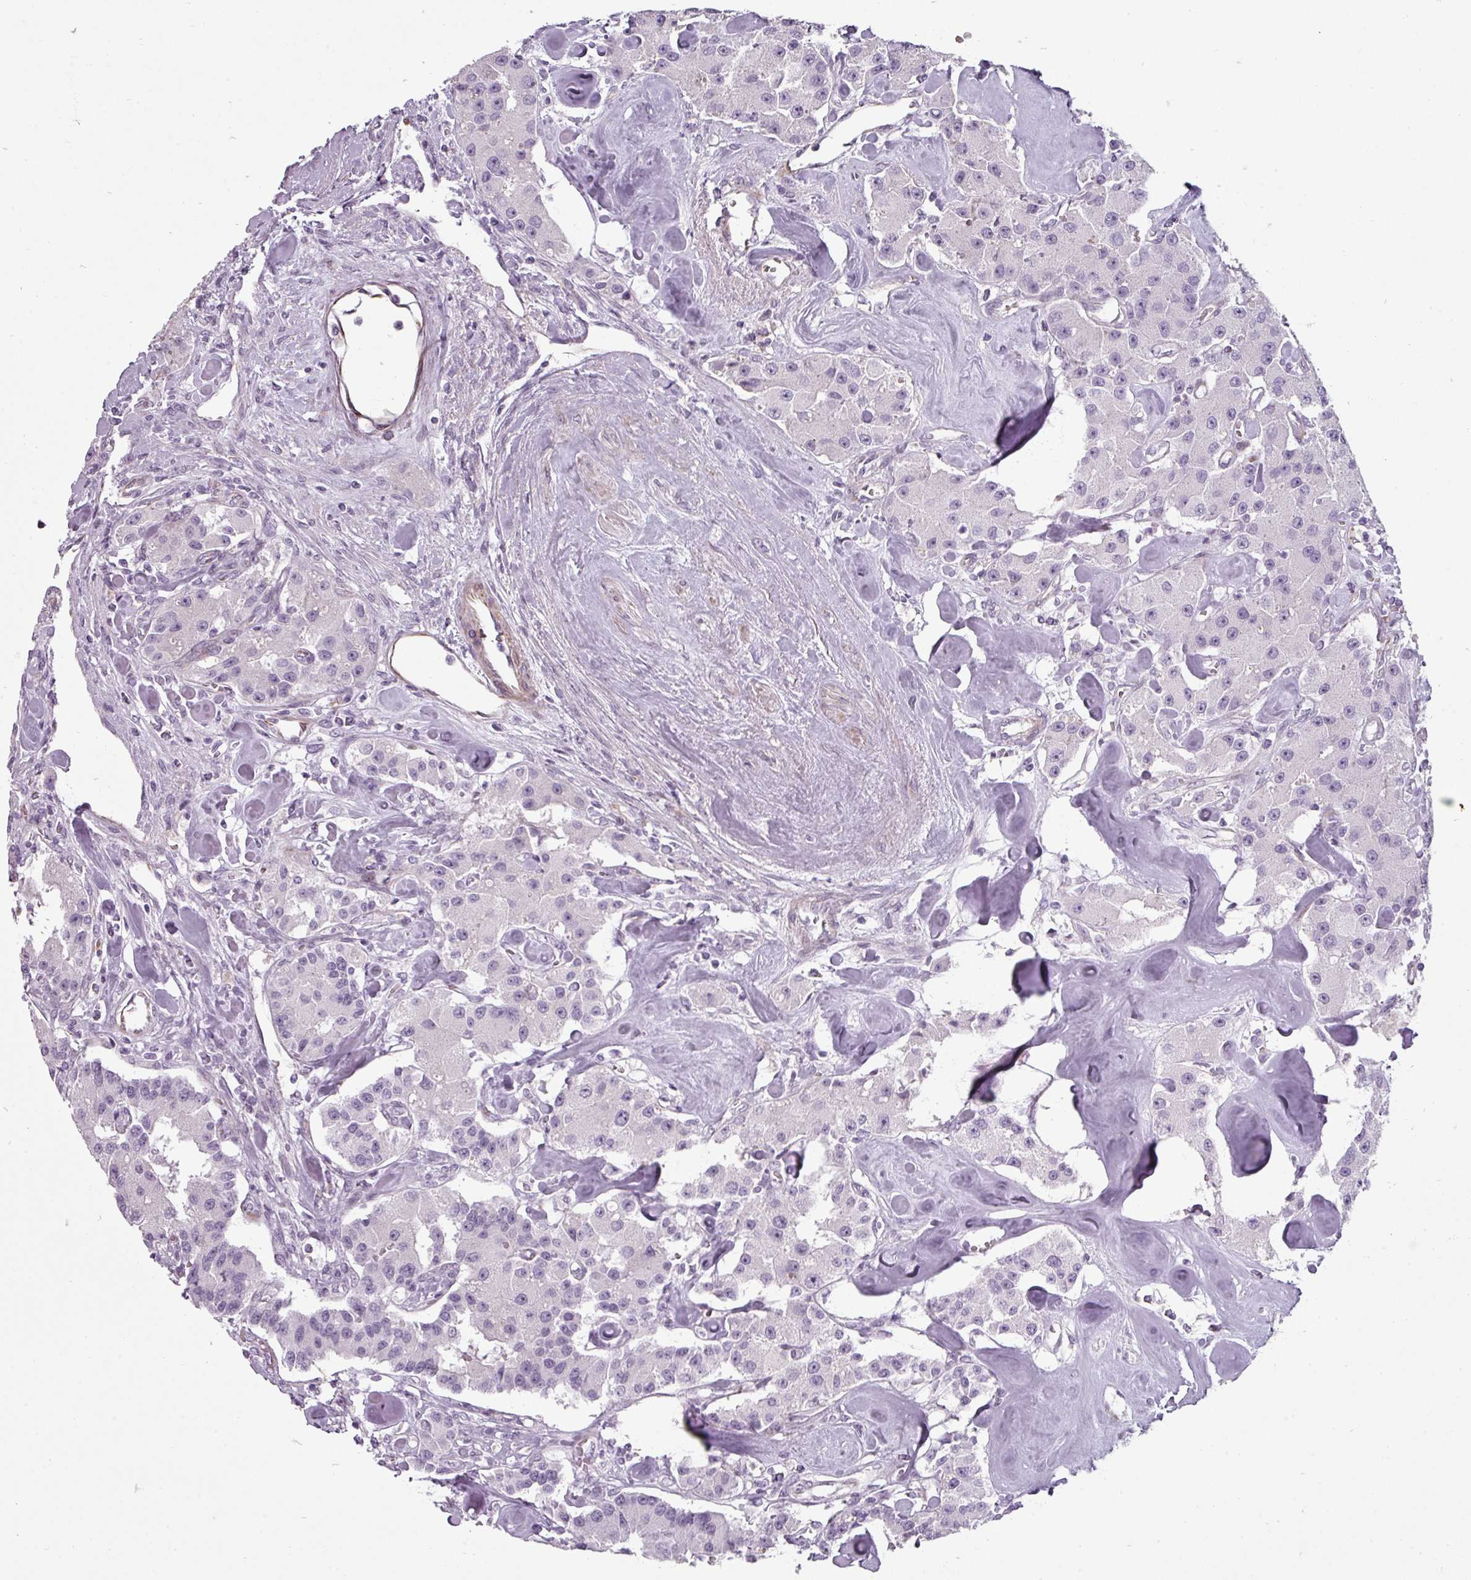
{"staining": {"intensity": "negative", "quantity": "none", "location": "none"}, "tissue": "carcinoid", "cell_type": "Tumor cells", "image_type": "cancer", "snomed": [{"axis": "morphology", "description": "Carcinoid, malignant, NOS"}, {"axis": "topography", "description": "Pancreas"}], "caption": "An immunohistochemistry micrograph of carcinoid is shown. There is no staining in tumor cells of carcinoid. The staining is performed using DAB brown chromogen with nuclei counter-stained in using hematoxylin.", "gene": "CHRDL1", "patient": {"sex": "male", "age": 41}}